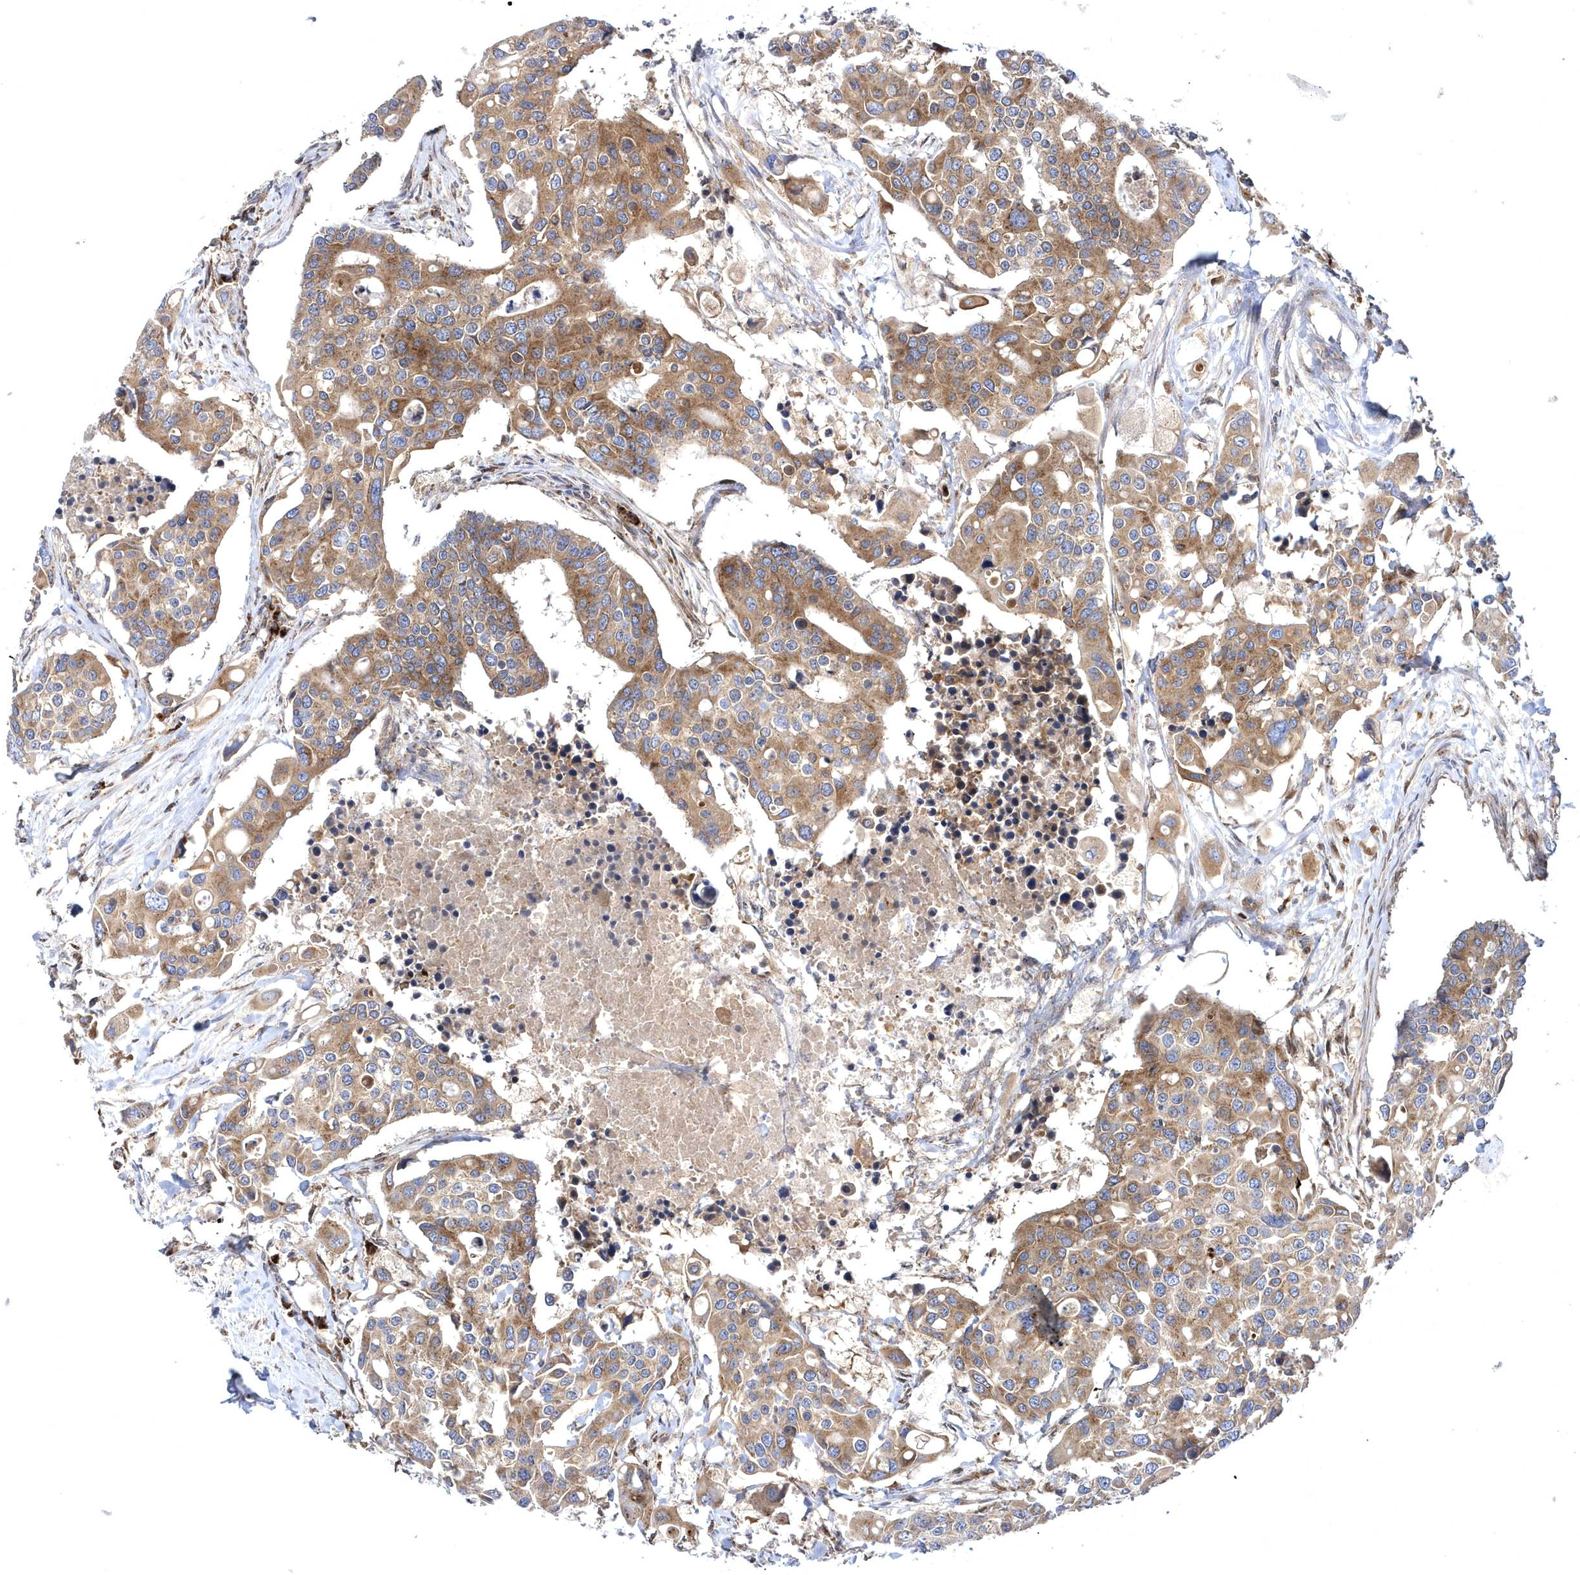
{"staining": {"intensity": "moderate", "quantity": ">75%", "location": "cytoplasmic/membranous"}, "tissue": "colorectal cancer", "cell_type": "Tumor cells", "image_type": "cancer", "snomed": [{"axis": "morphology", "description": "Adenocarcinoma, NOS"}, {"axis": "topography", "description": "Colon"}], "caption": "A histopathology image of colorectal adenocarcinoma stained for a protein demonstrates moderate cytoplasmic/membranous brown staining in tumor cells.", "gene": "COPB2", "patient": {"sex": "male", "age": 77}}